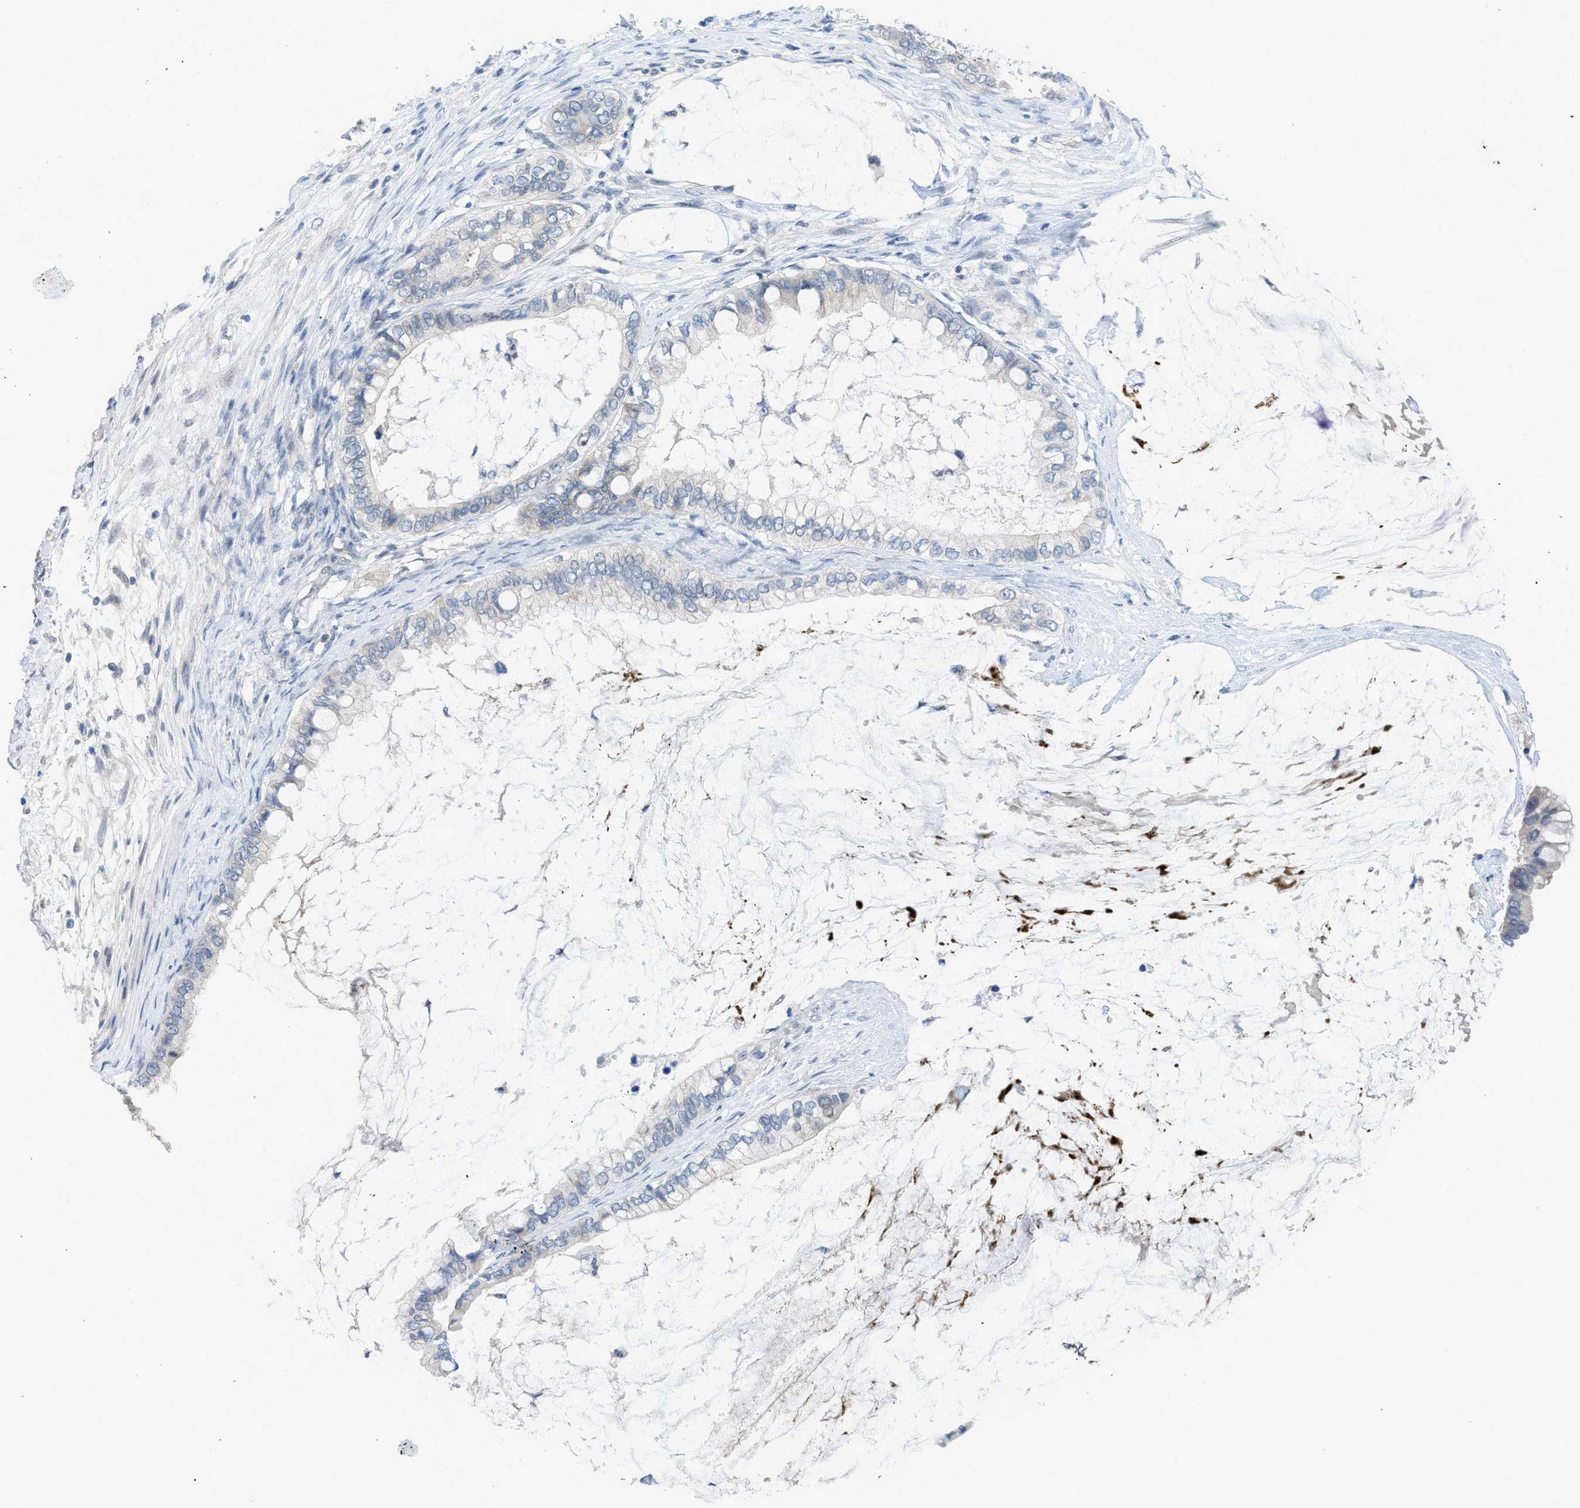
{"staining": {"intensity": "negative", "quantity": "none", "location": "none"}, "tissue": "ovarian cancer", "cell_type": "Tumor cells", "image_type": "cancer", "snomed": [{"axis": "morphology", "description": "Cystadenocarcinoma, mucinous, NOS"}, {"axis": "topography", "description": "Ovary"}], "caption": "This histopathology image is of ovarian mucinous cystadenocarcinoma stained with immunohistochemistry (IHC) to label a protein in brown with the nuclei are counter-stained blue. There is no positivity in tumor cells.", "gene": "TNFAIP1", "patient": {"sex": "female", "age": 80}}